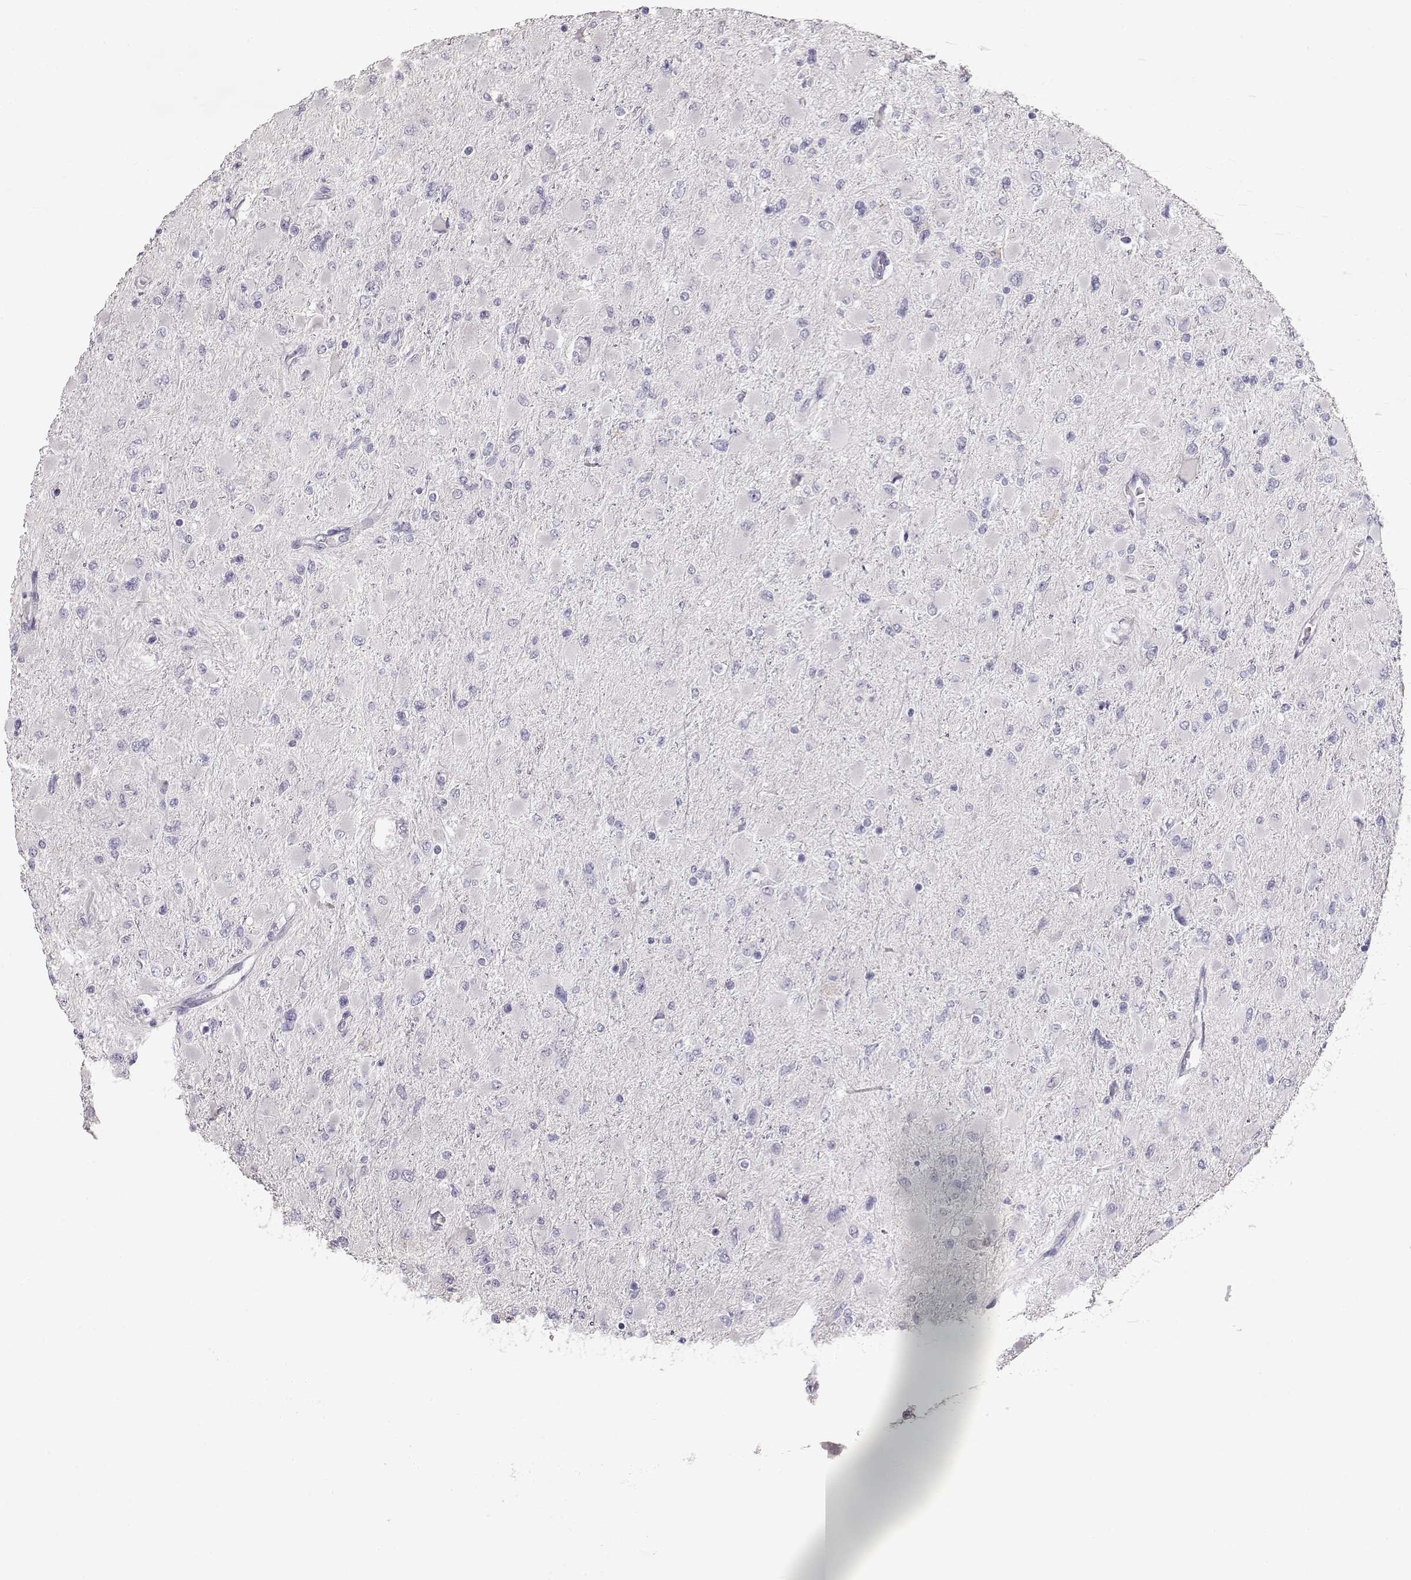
{"staining": {"intensity": "negative", "quantity": "none", "location": "none"}, "tissue": "glioma", "cell_type": "Tumor cells", "image_type": "cancer", "snomed": [{"axis": "morphology", "description": "Glioma, malignant, High grade"}, {"axis": "topography", "description": "Cerebral cortex"}], "caption": "Immunohistochemistry (IHC) of malignant high-grade glioma reveals no expression in tumor cells. The staining was performed using DAB (3,3'-diaminobenzidine) to visualize the protein expression in brown, while the nuclei were stained in blue with hematoxylin (Magnification: 20x).", "gene": "SLC18A1", "patient": {"sex": "female", "age": 36}}